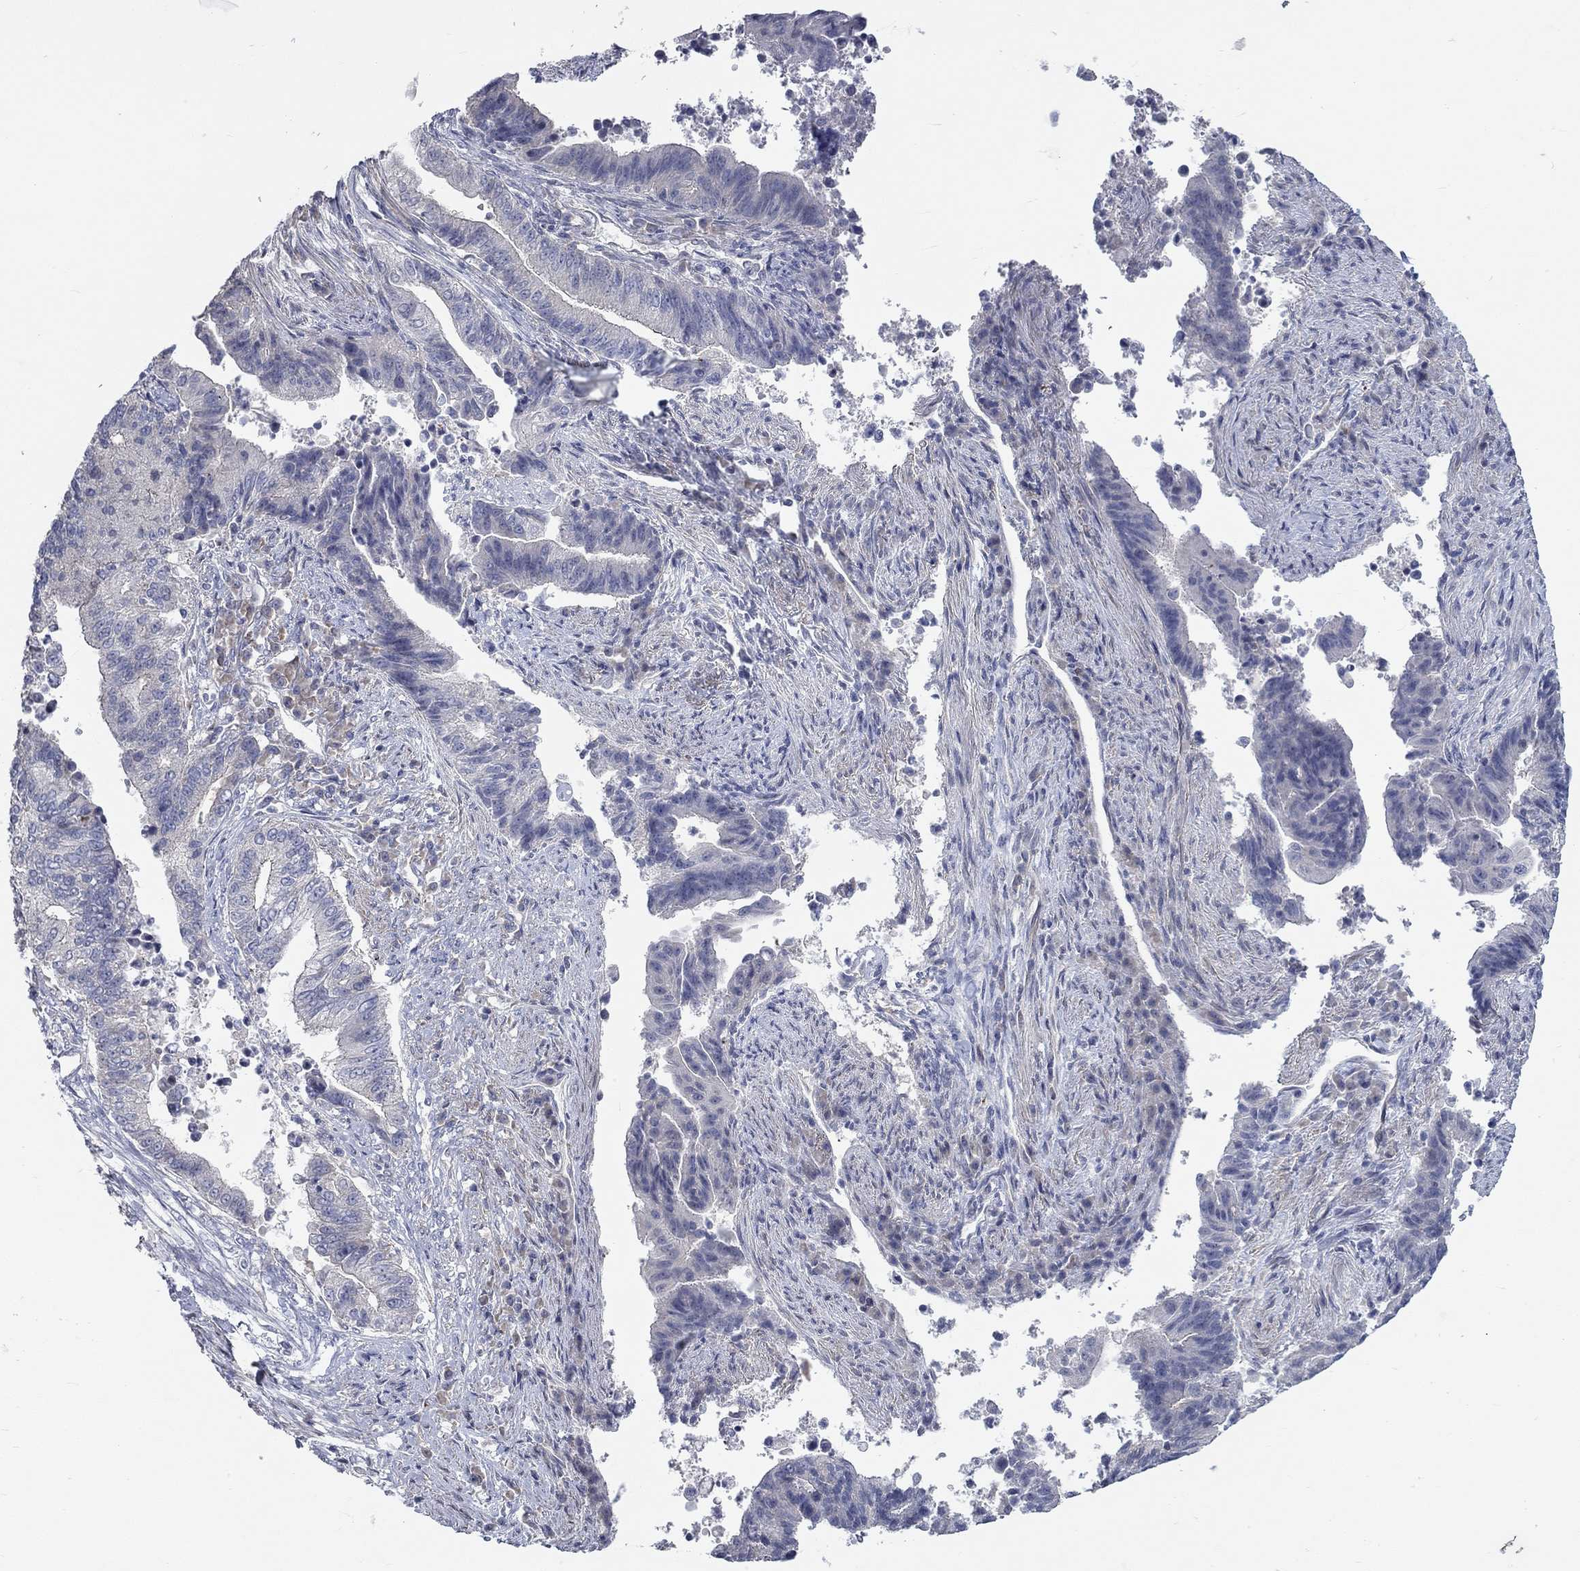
{"staining": {"intensity": "negative", "quantity": "none", "location": "none"}, "tissue": "endometrial cancer", "cell_type": "Tumor cells", "image_type": "cancer", "snomed": [{"axis": "morphology", "description": "Adenocarcinoma, NOS"}, {"axis": "topography", "description": "Uterus"}, {"axis": "topography", "description": "Endometrium"}], "caption": "High power microscopy micrograph of an IHC histopathology image of adenocarcinoma (endometrial), revealing no significant positivity in tumor cells. (DAB immunohistochemistry with hematoxylin counter stain).", "gene": "PCDHGA10", "patient": {"sex": "female", "age": 54}}